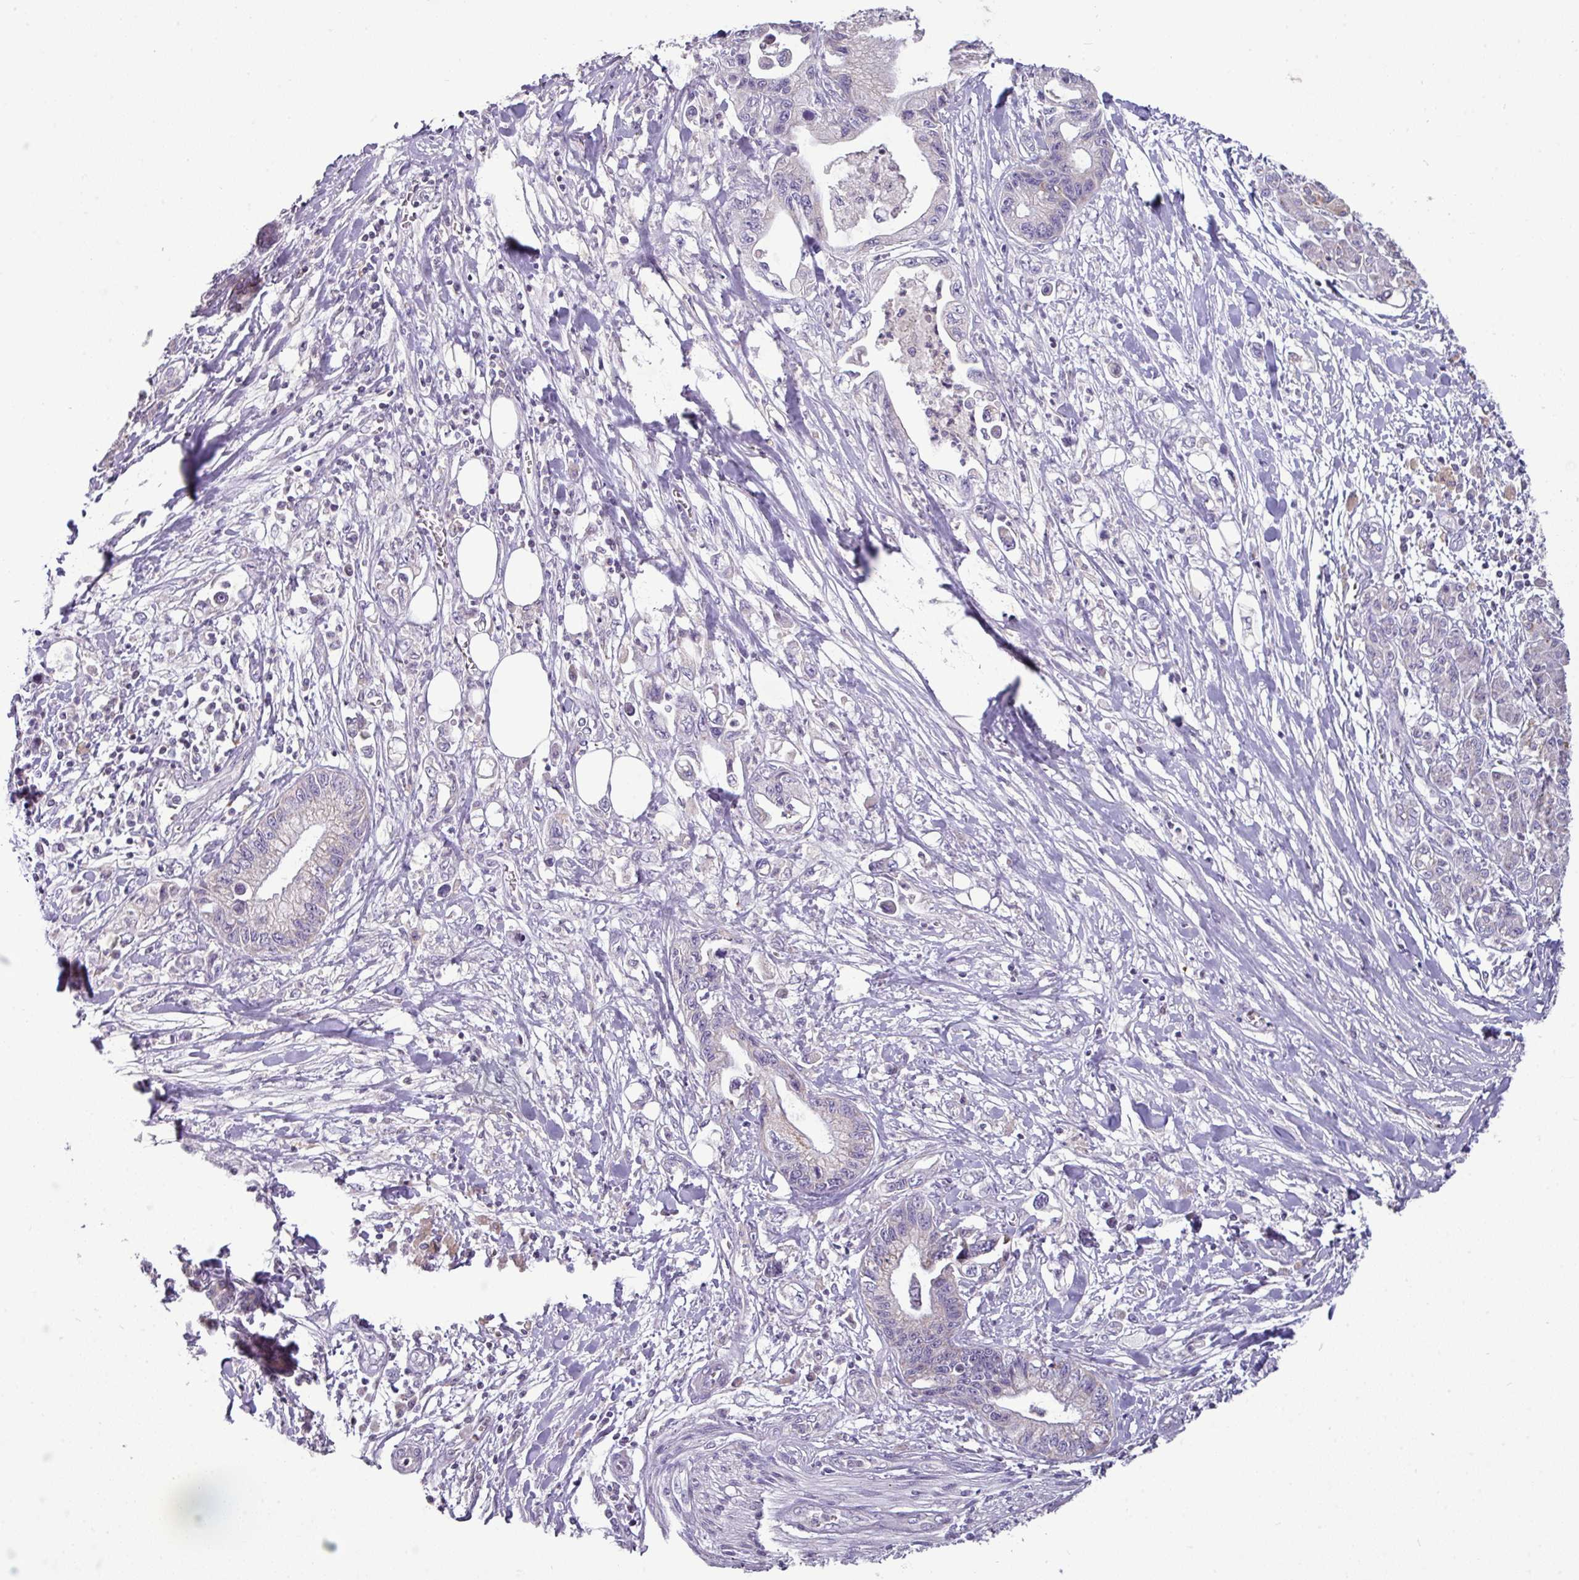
{"staining": {"intensity": "negative", "quantity": "none", "location": "none"}, "tissue": "pancreatic cancer", "cell_type": "Tumor cells", "image_type": "cancer", "snomed": [{"axis": "morphology", "description": "Adenocarcinoma, NOS"}, {"axis": "topography", "description": "Pancreas"}], "caption": "A photomicrograph of human pancreatic cancer (adenocarcinoma) is negative for staining in tumor cells.", "gene": "TRAPPC1", "patient": {"sex": "male", "age": 61}}